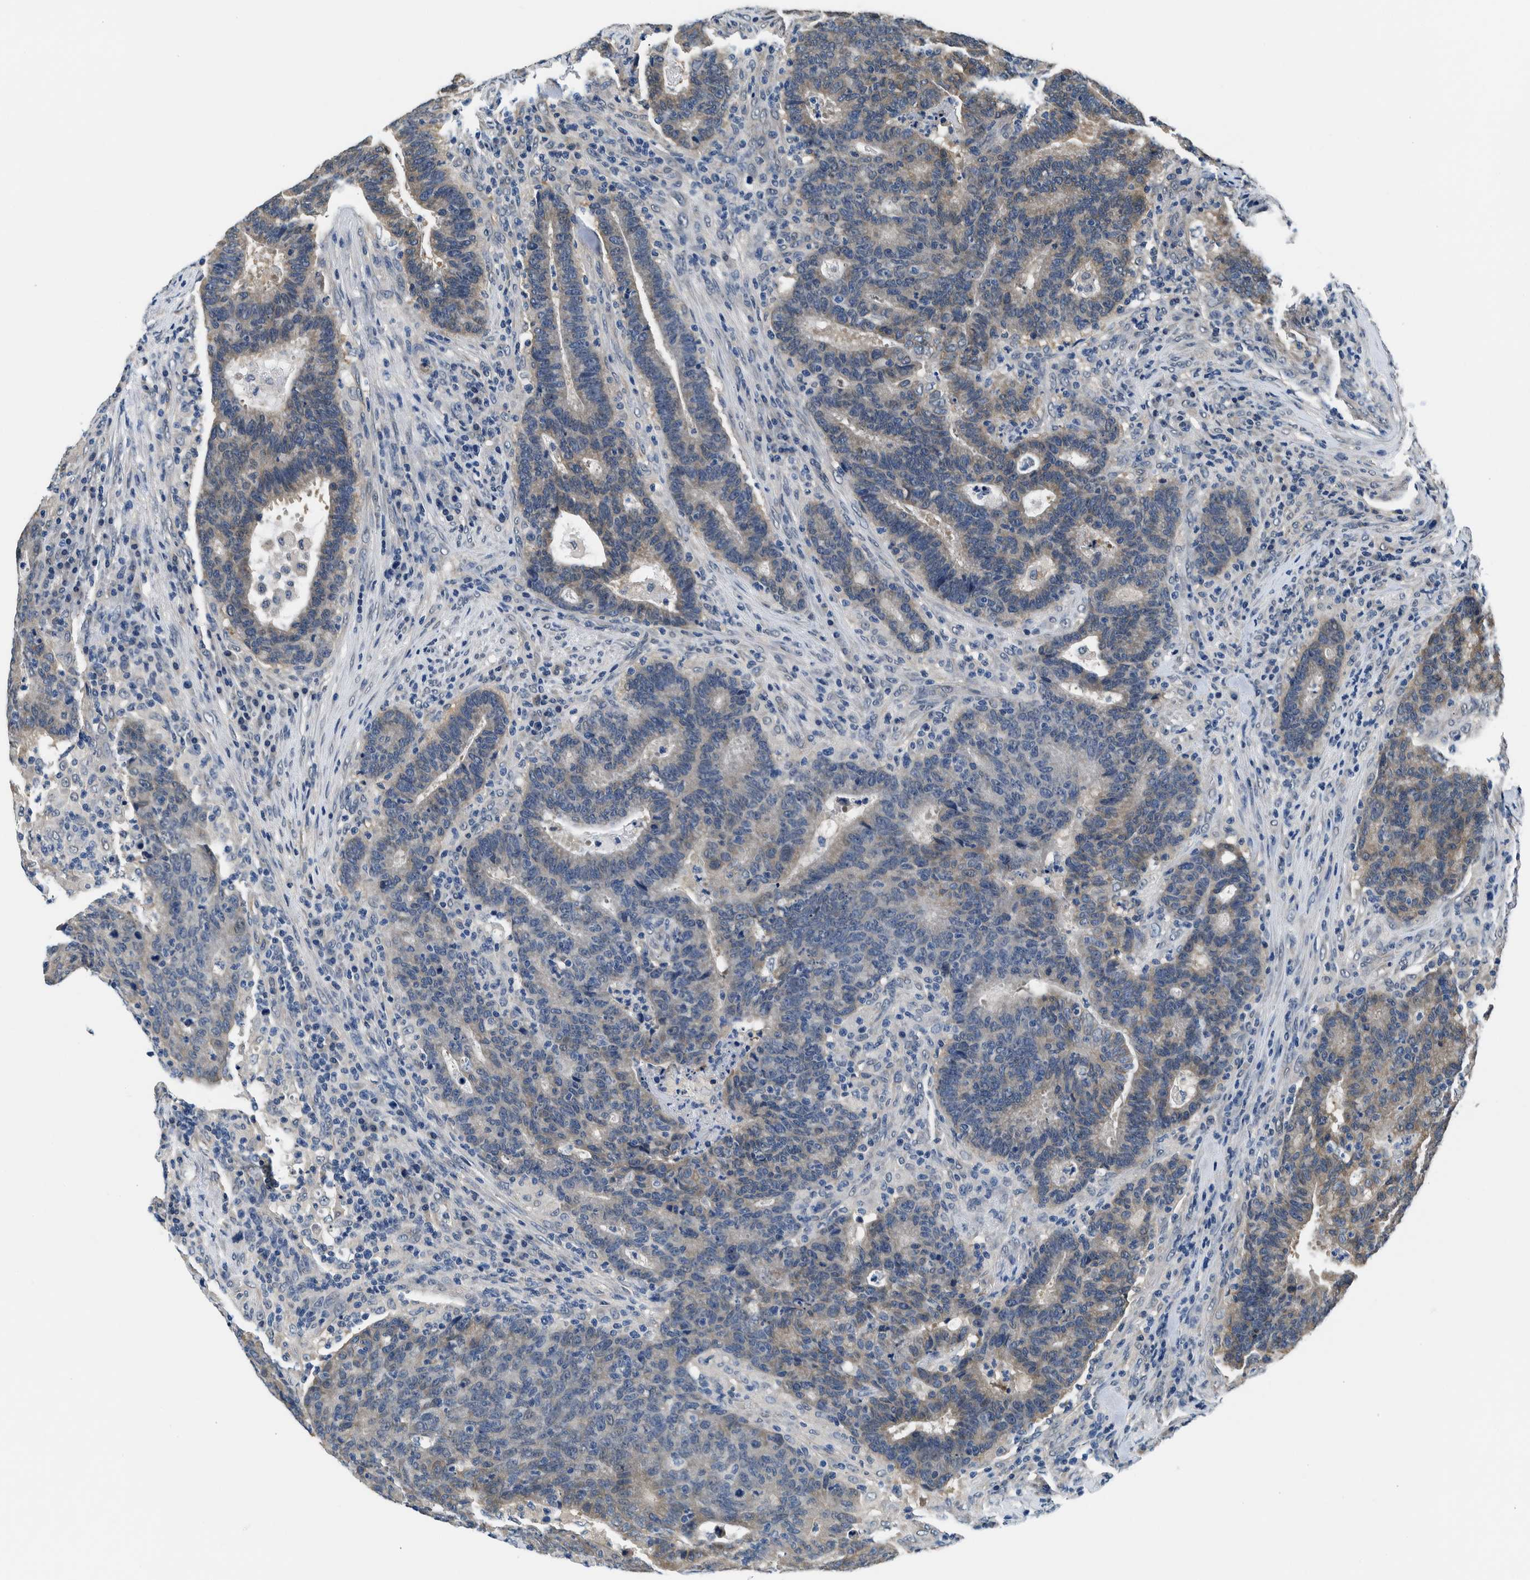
{"staining": {"intensity": "weak", "quantity": "<25%", "location": "cytoplasmic/membranous"}, "tissue": "colorectal cancer", "cell_type": "Tumor cells", "image_type": "cancer", "snomed": [{"axis": "morphology", "description": "Adenocarcinoma, NOS"}, {"axis": "topography", "description": "Colon"}], "caption": "This micrograph is of colorectal cancer (adenocarcinoma) stained with IHC to label a protein in brown with the nuclei are counter-stained blue. There is no positivity in tumor cells.", "gene": "NIBAN2", "patient": {"sex": "female", "age": 75}}